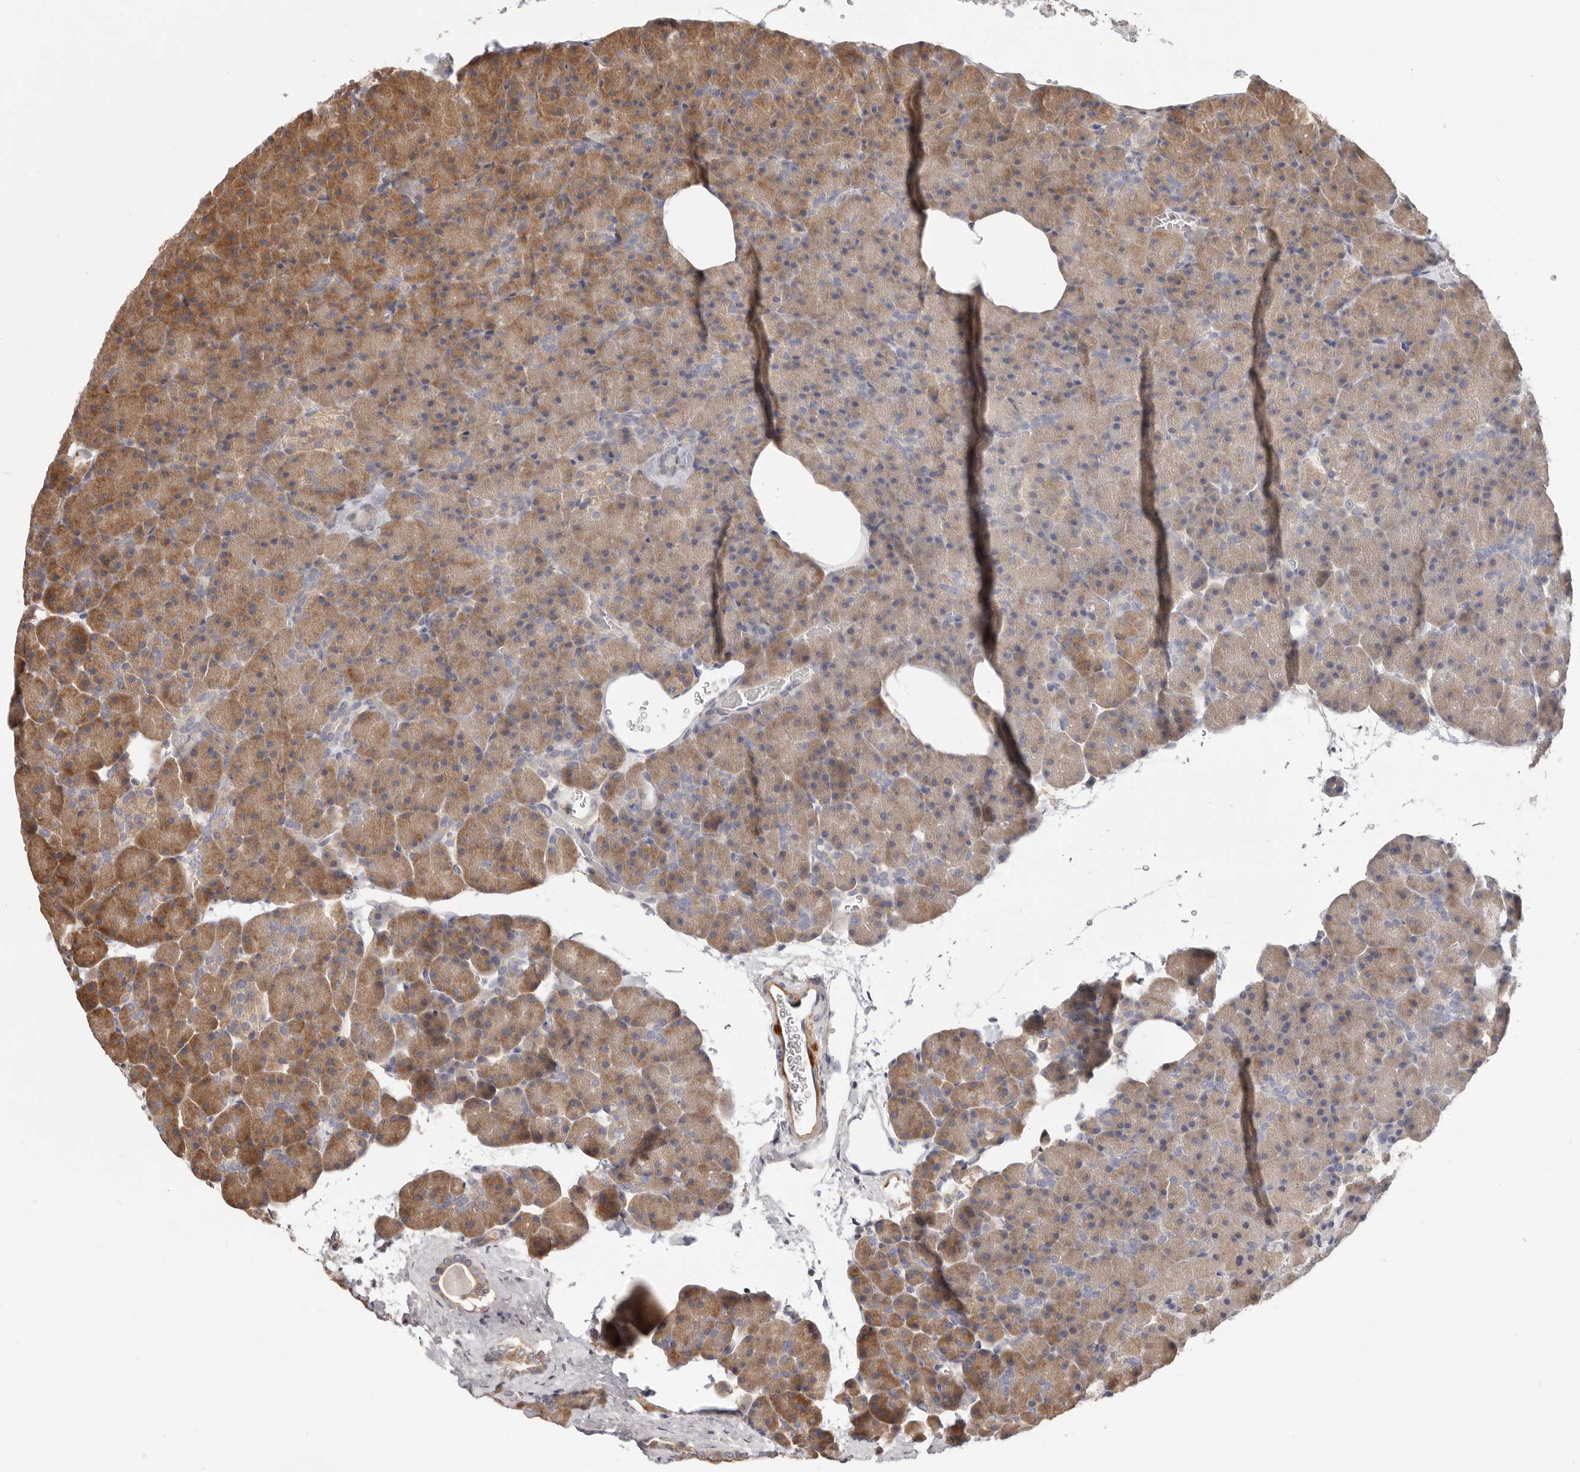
{"staining": {"intensity": "moderate", "quantity": "25%-75%", "location": "cytoplasmic/membranous"}, "tissue": "pancreas", "cell_type": "Exocrine glandular cells", "image_type": "normal", "snomed": [{"axis": "morphology", "description": "Normal tissue, NOS"}, {"axis": "morphology", "description": "Carcinoid, malignant, NOS"}, {"axis": "topography", "description": "Pancreas"}], "caption": "About 25%-75% of exocrine glandular cells in unremarkable human pancreas reveal moderate cytoplasmic/membranous protein positivity as visualized by brown immunohistochemical staining.", "gene": "LRP6", "patient": {"sex": "female", "age": 35}}